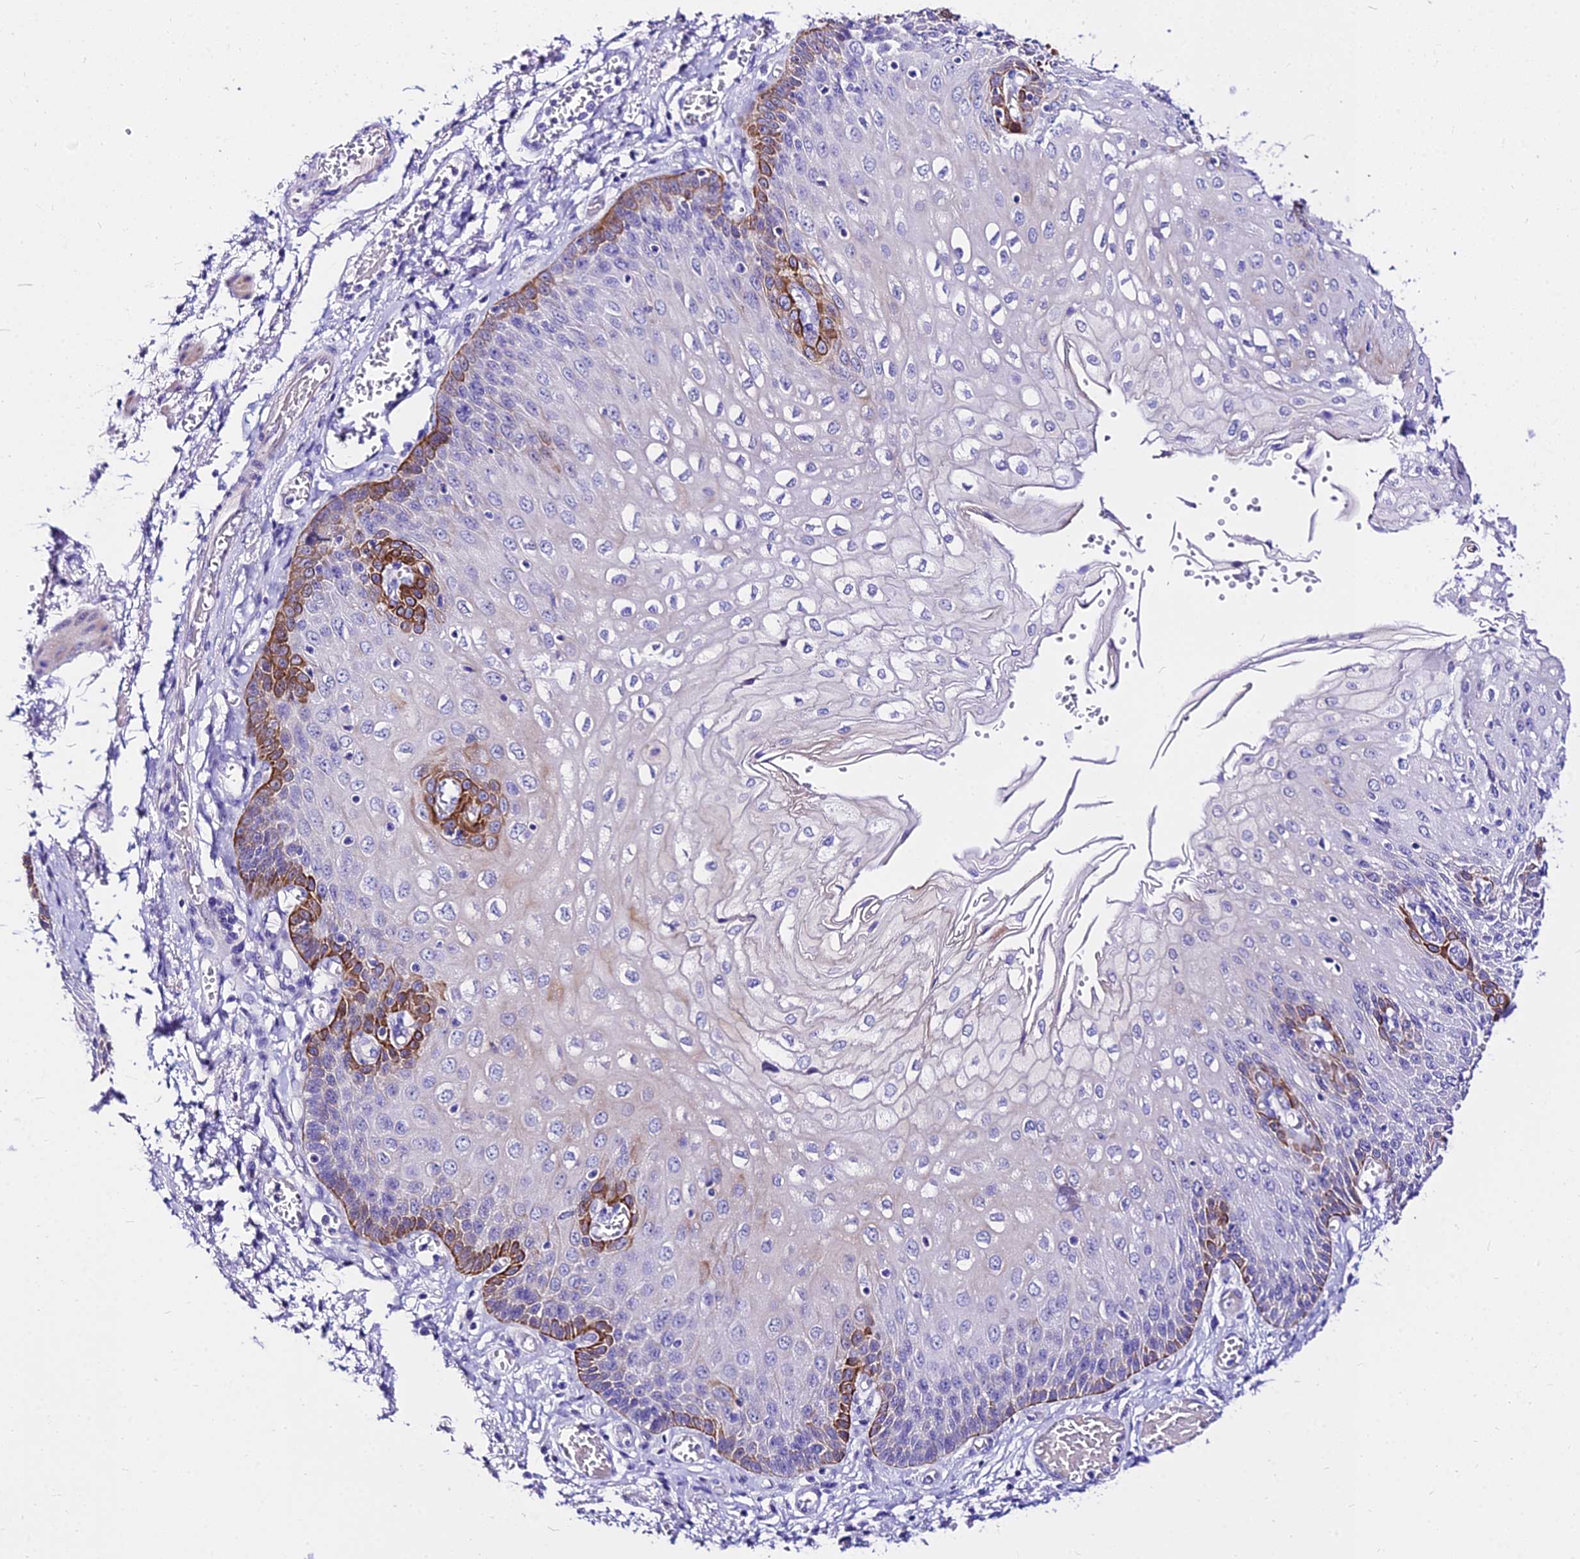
{"staining": {"intensity": "moderate", "quantity": "<25%", "location": "cytoplasmic/membranous"}, "tissue": "esophagus", "cell_type": "Squamous epithelial cells", "image_type": "normal", "snomed": [{"axis": "morphology", "description": "Normal tissue, NOS"}, {"axis": "topography", "description": "Esophagus"}], "caption": "DAB immunohistochemical staining of unremarkable human esophagus displays moderate cytoplasmic/membranous protein positivity in approximately <25% of squamous epithelial cells.", "gene": "DEFB106A", "patient": {"sex": "male", "age": 81}}